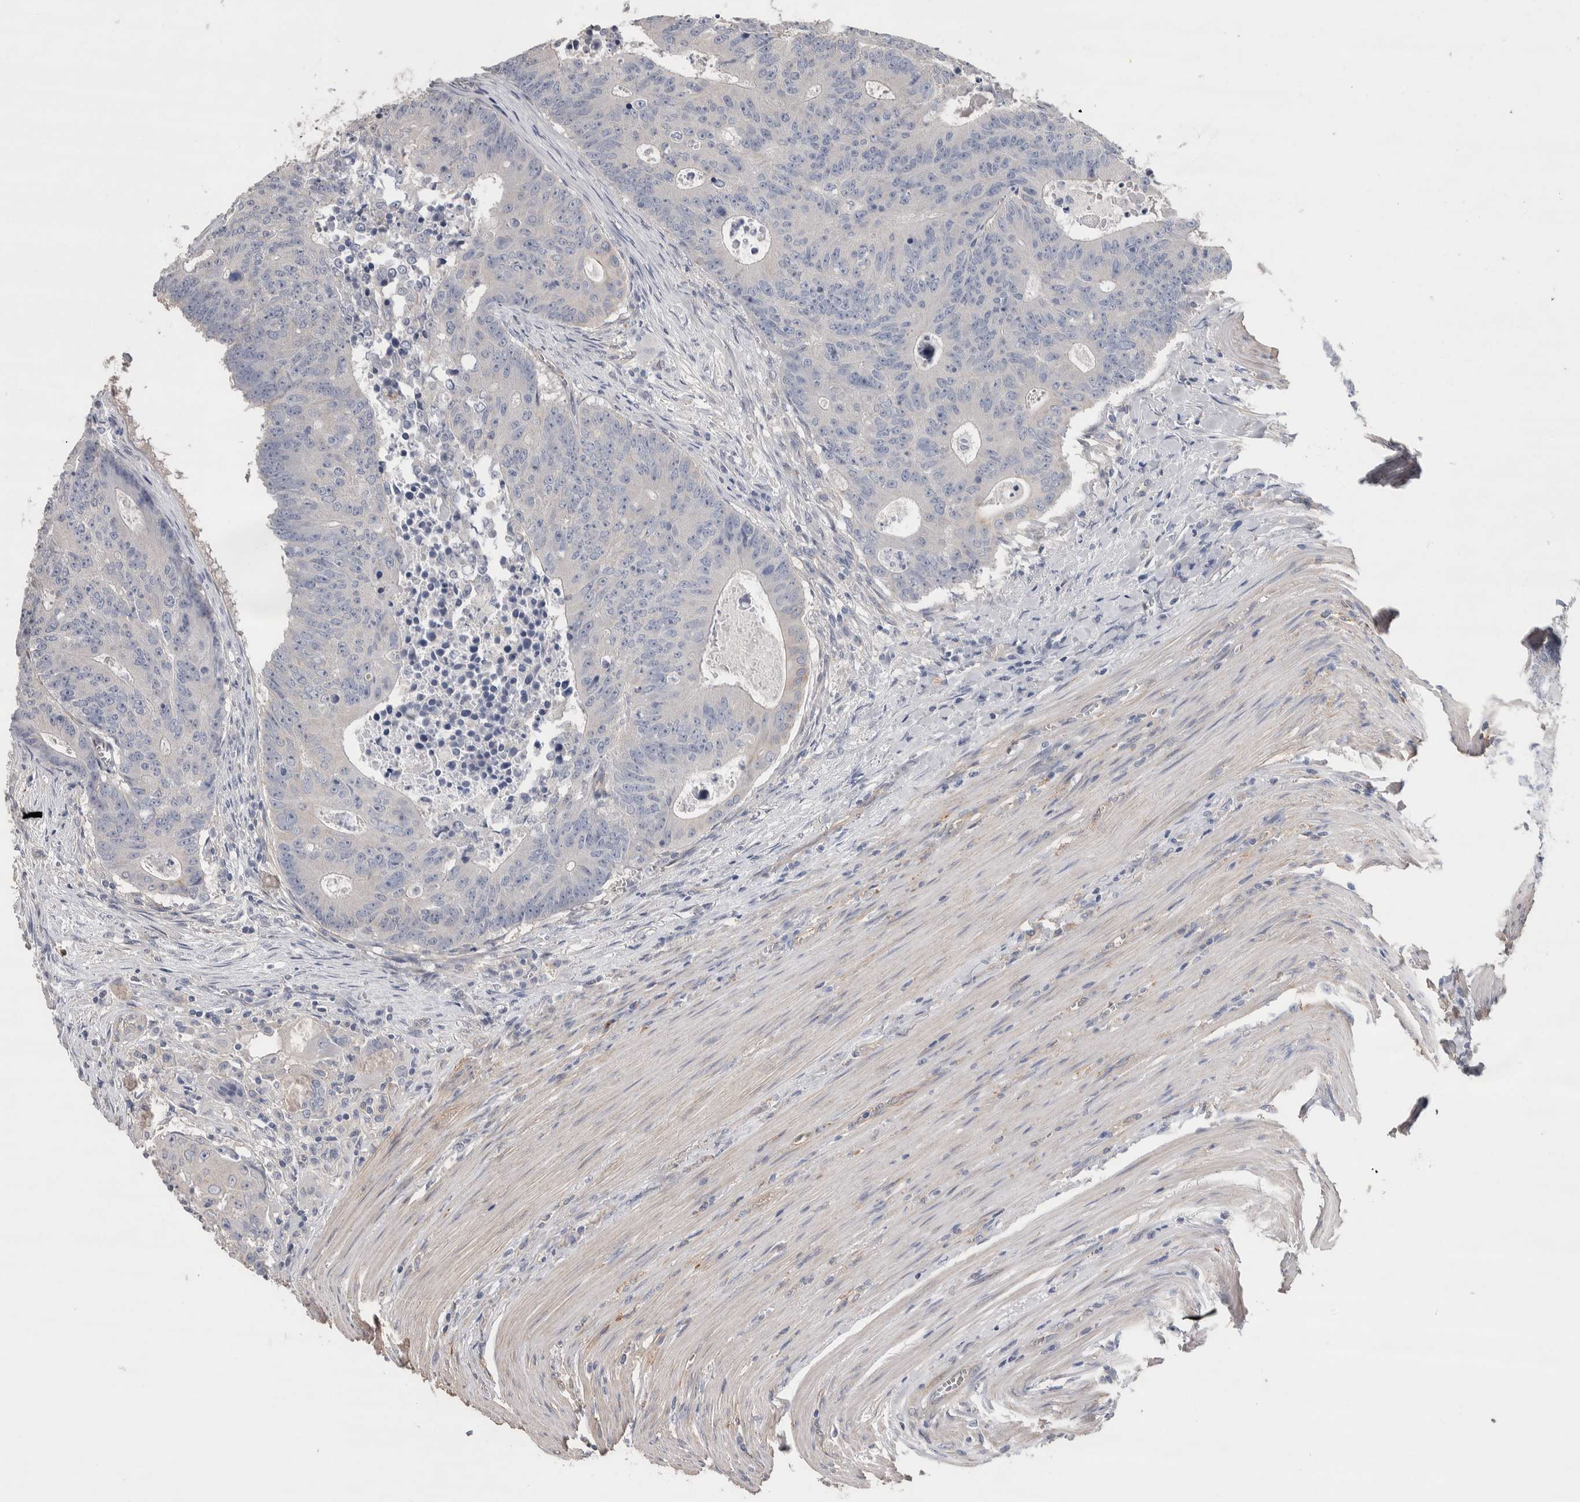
{"staining": {"intensity": "negative", "quantity": "none", "location": "none"}, "tissue": "colorectal cancer", "cell_type": "Tumor cells", "image_type": "cancer", "snomed": [{"axis": "morphology", "description": "Adenocarcinoma, NOS"}, {"axis": "topography", "description": "Colon"}], "caption": "Colorectal cancer (adenocarcinoma) was stained to show a protein in brown. There is no significant staining in tumor cells.", "gene": "GCNA", "patient": {"sex": "male", "age": 87}}